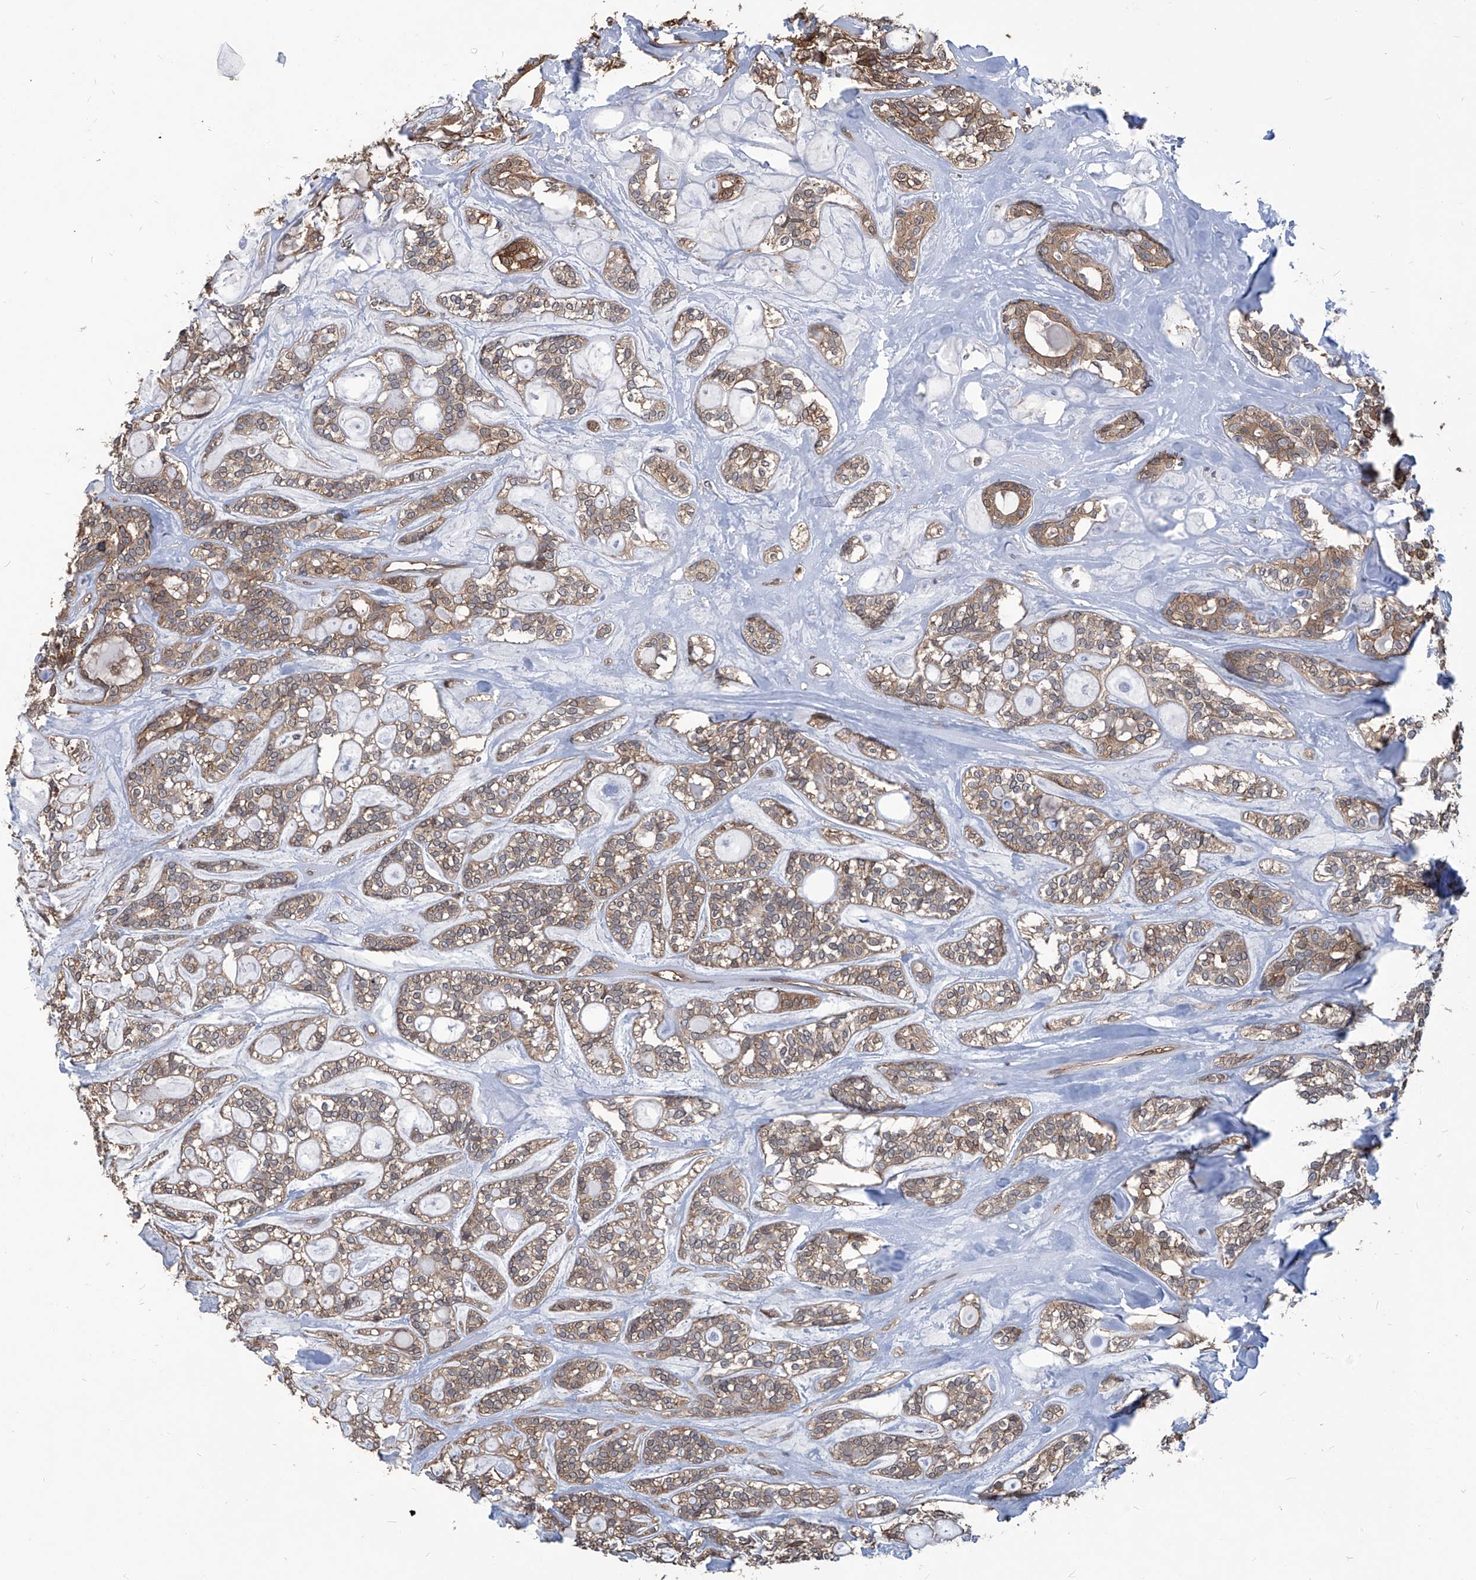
{"staining": {"intensity": "weak", "quantity": ">75%", "location": "cytoplasmic/membranous"}, "tissue": "head and neck cancer", "cell_type": "Tumor cells", "image_type": "cancer", "snomed": [{"axis": "morphology", "description": "Adenocarcinoma, NOS"}, {"axis": "topography", "description": "Head-Neck"}], "caption": "The immunohistochemical stain labels weak cytoplasmic/membranous staining in tumor cells of head and neck cancer tissue. The staining was performed using DAB (3,3'-diaminobenzidine), with brown indicating positive protein expression. Nuclei are stained blue with hematoxylin.", "gene": "PSMB1", "patient": {"sex": "male", "age": 66}}